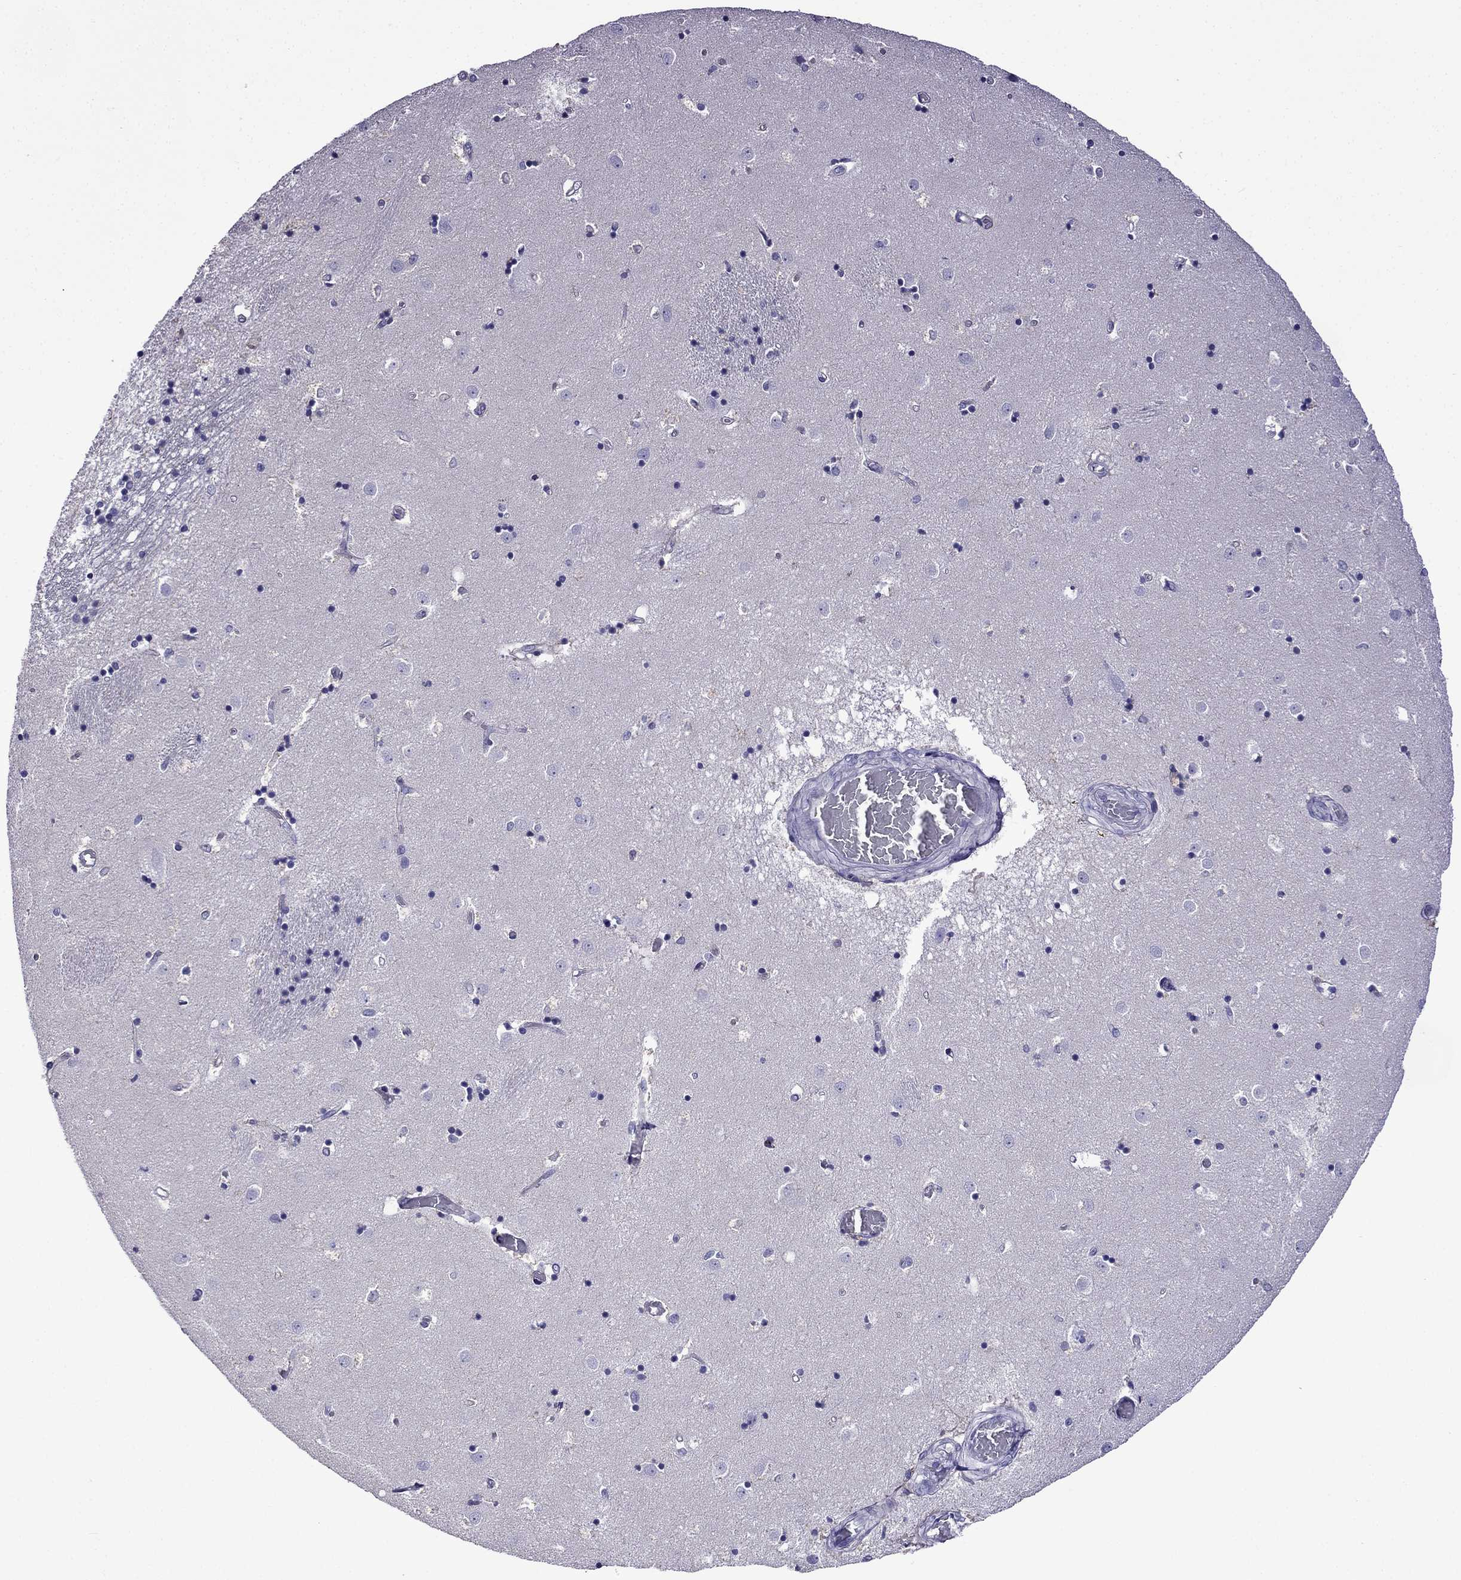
{"staining": {"intensity": "negative", "quantity": "none", "location": "none"}, "tissue": "caudate", "cell_type": "Glial cells", "image_type": "normal", "snomed": [{"axis": "morphology", "description": "Normal tissue, NOS"}, {"axis": "topography", "description": "Lateral ventricle wall"}], "caption": "High power microscopy histopathology image of an immunohistochemistry (IHC) histopathology image of benign caudate, revealing no significant positivity in glial cells. (DAB (3,3'-diaminobenzidine) immunohistochemistry (IHC) visualized using brightfield microscopy, high magnification).", "gene": "TDRD1", "patient": {"sex": "male", "age": 54}}